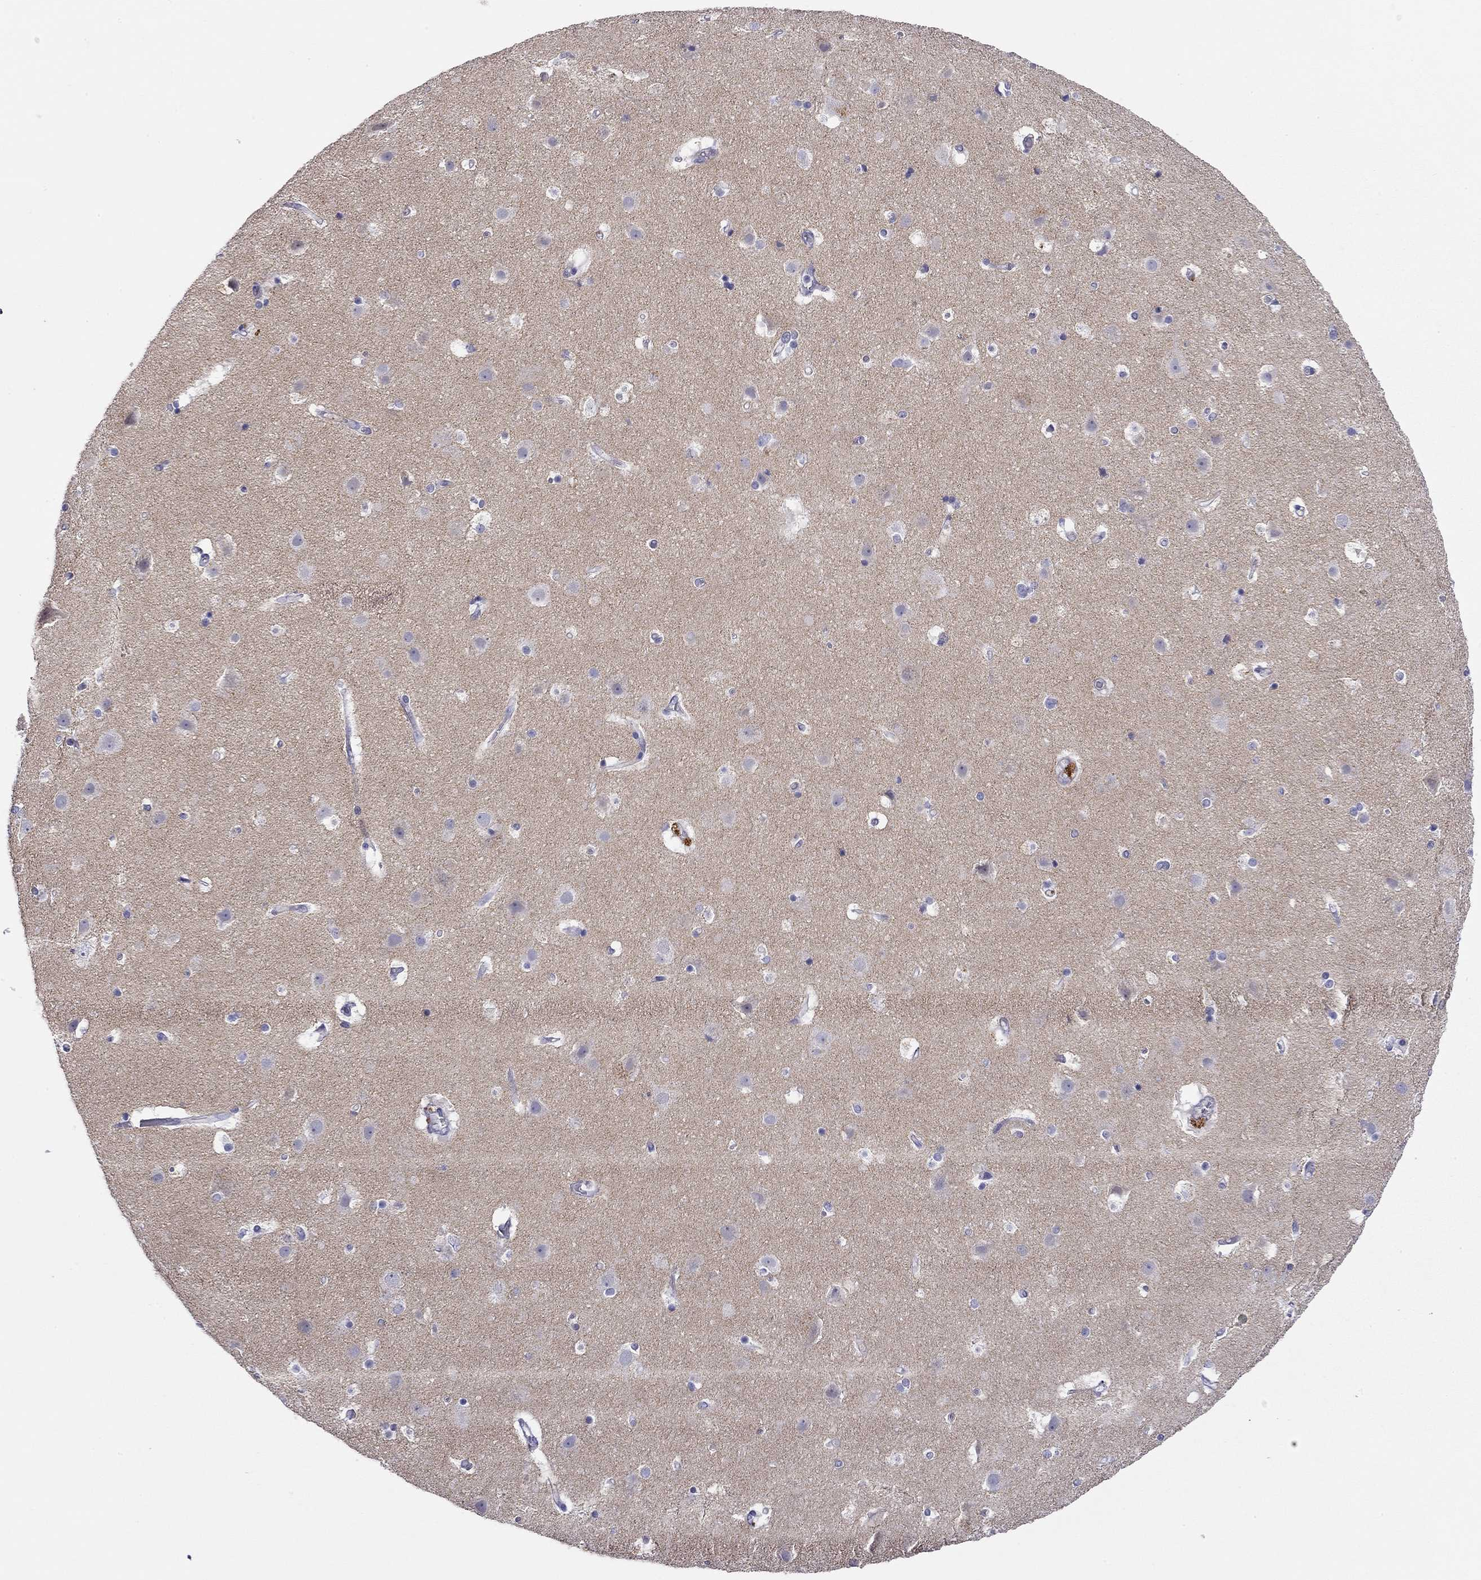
{"staining": {"intensity": "negative", "quantity": "none", "location": "none"}, "tissue": "cerebral cortex", "cell_type": "Endothelial cells", "image_type": "normal", "snomed": [{"axis": "morphology", "description": "Normal tissue, NOS"}, {"axis": "topography", "description": "Cerebral cortex"}], "caption": "A high-resolution photomicrograph shows IHC staining of unremarkable cerebral cortex, which reveals no significant staining in endothelial cells.", "gene": "RTL1", "patient": {"sex": "female", "age": 52}}